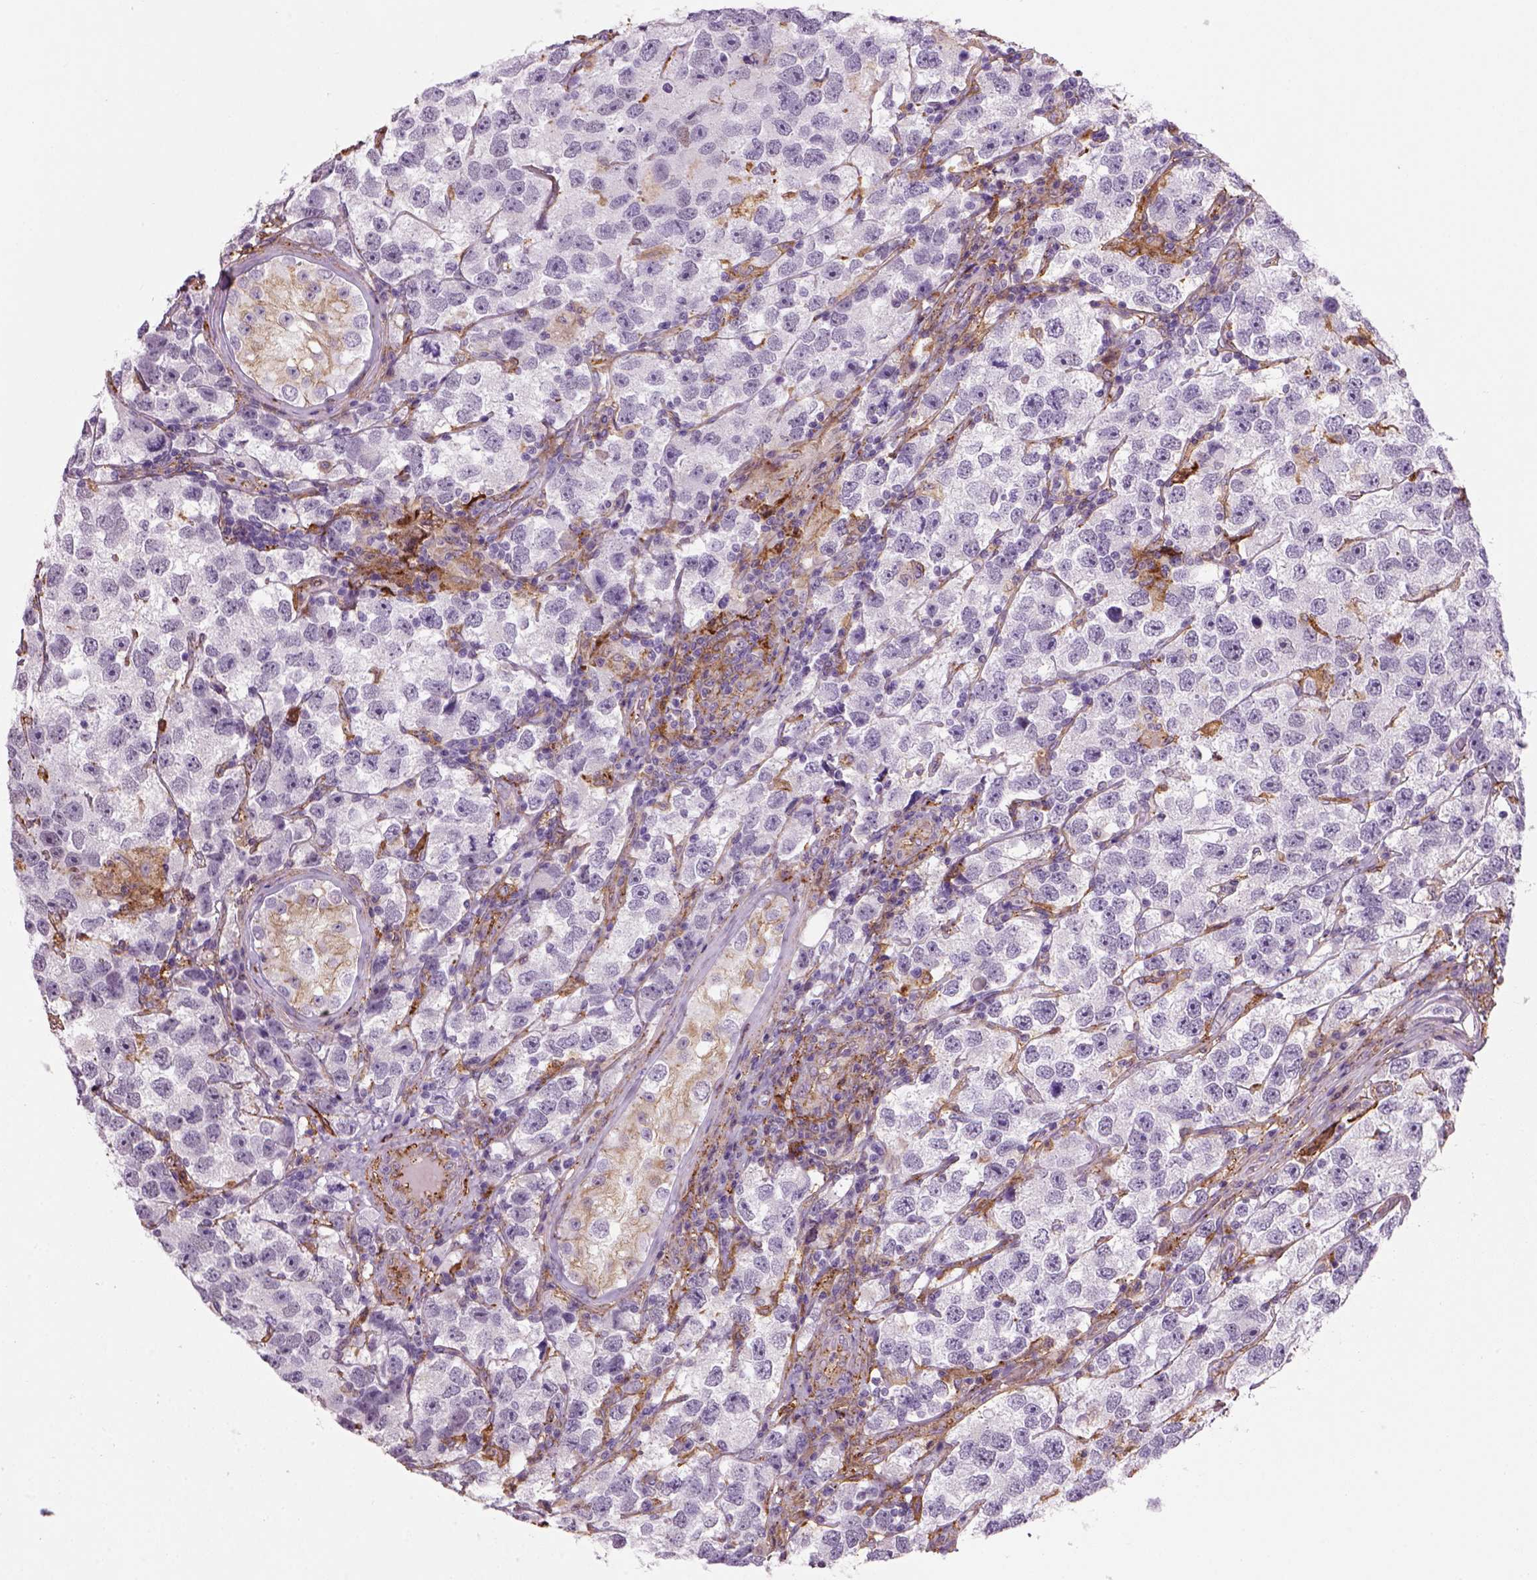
{"staining": {"intensity": "negative", "quantity": "none", "location": "none"}, "tissue": "testis cancer", "cell_type": "Tumor cells", "image_type": "cancer", "snomed": [{"axis": "morphology", "description": "Seminoma, NOS"}, {"axis": "topography", "description": "Testis"}], "caption": "This is an IHC micrograph of seminoma (testis). There is no expression in tumor cells.", "gene": "MARCKS", "patient": {"sex": "male", "age": 26}}